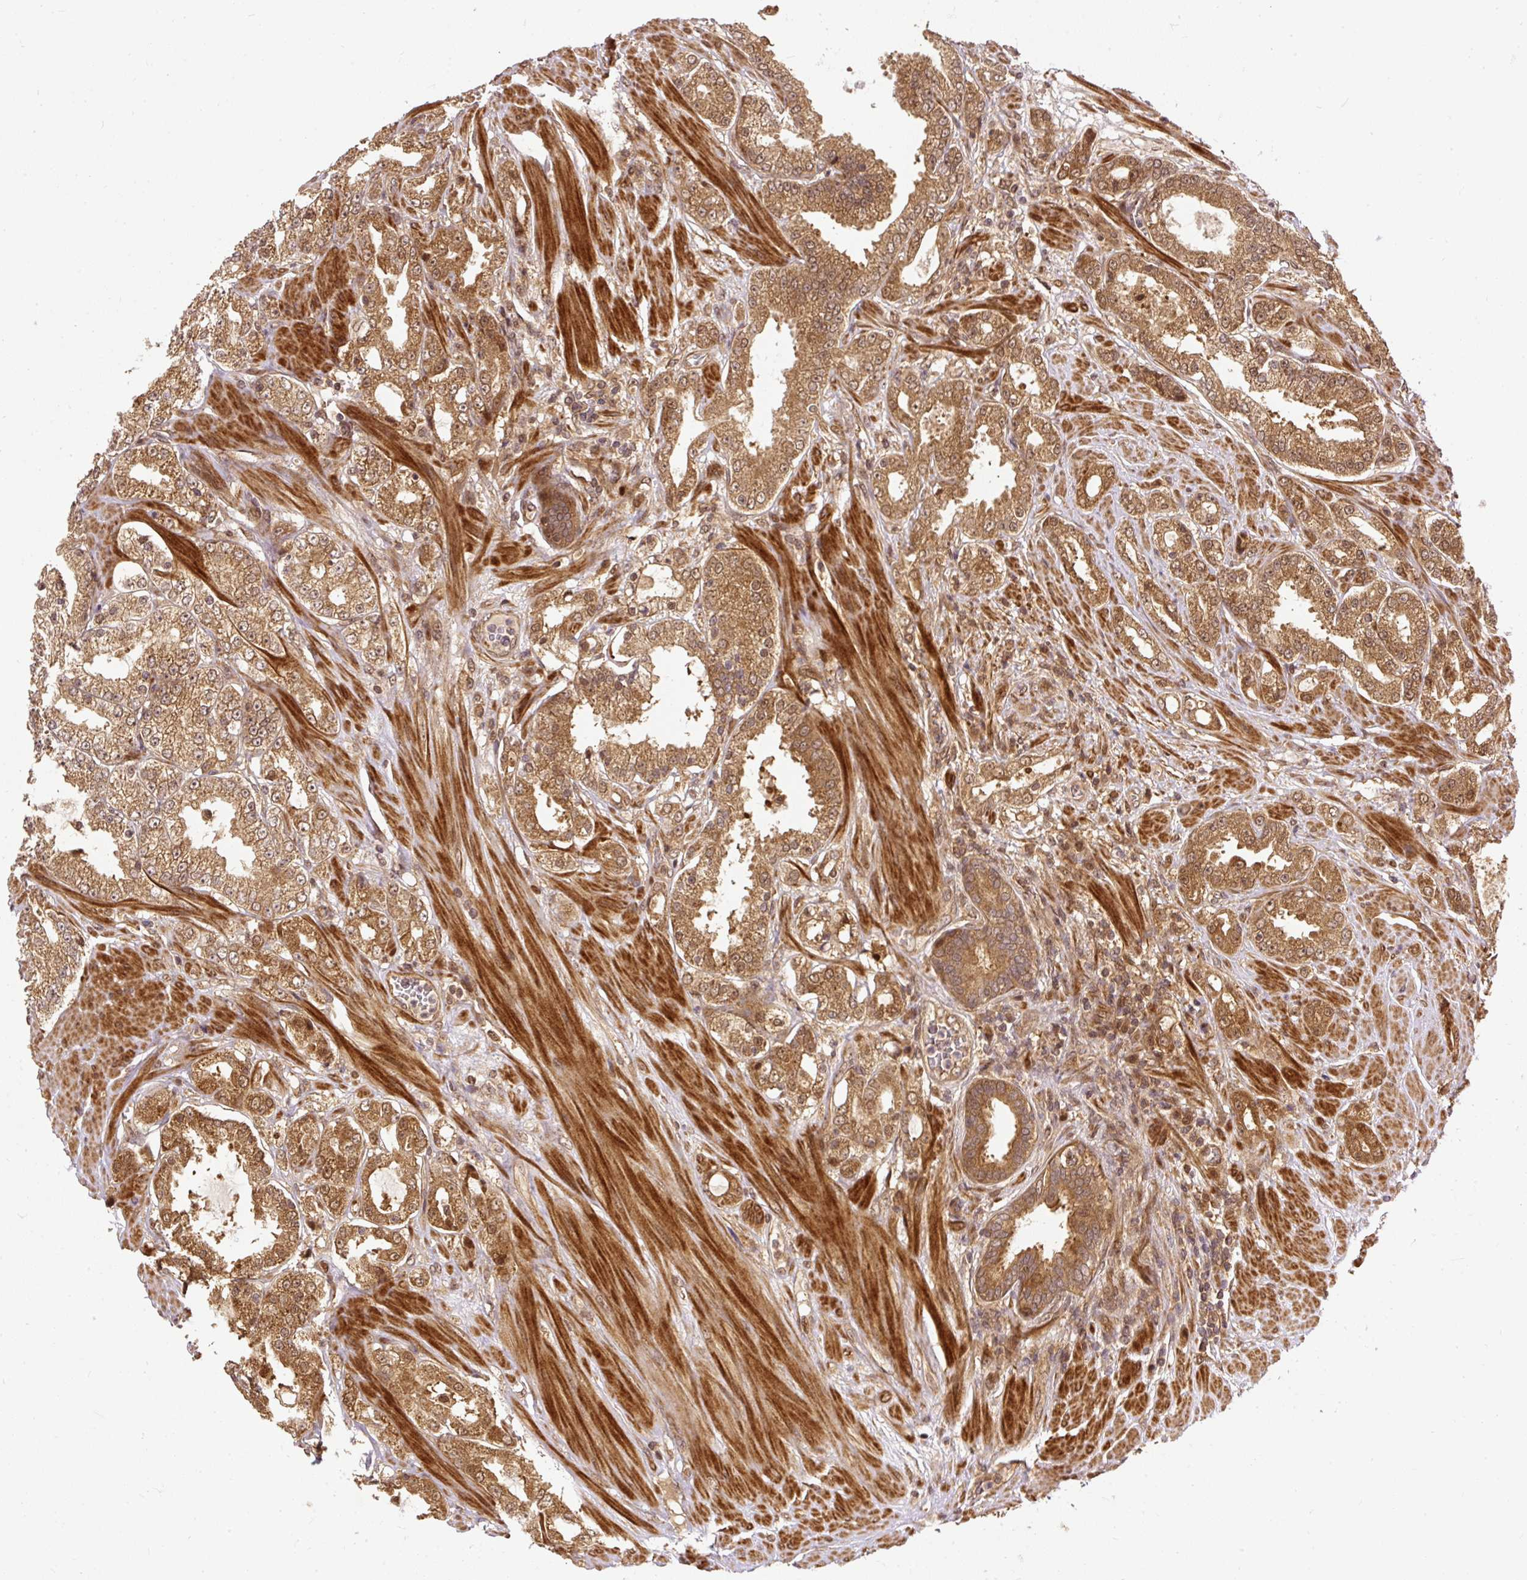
{"staining": {"intensity": "moderate", "quantity": ">75%", "location": "cytoplasmic/membranous,nuclear"}, "tissue": "prostate cancer", "cell_type": "Tumor cells", "image_type": "cancer", "snomed": [{"axis": "morphology", "description": "Adenocarcinoma, High grade"}, {"axis": "topography", "description": "Prostate"}], "caption": "This image demonstrates immunohistochemistry (IHC) staining of prostate cancer, with medium moderate cytoplasmic/membranous and nuclear expression in approximately >75% of tumor cells.", "gene": "PSMD1", "patient": {"sex": "male", "age": 68}}